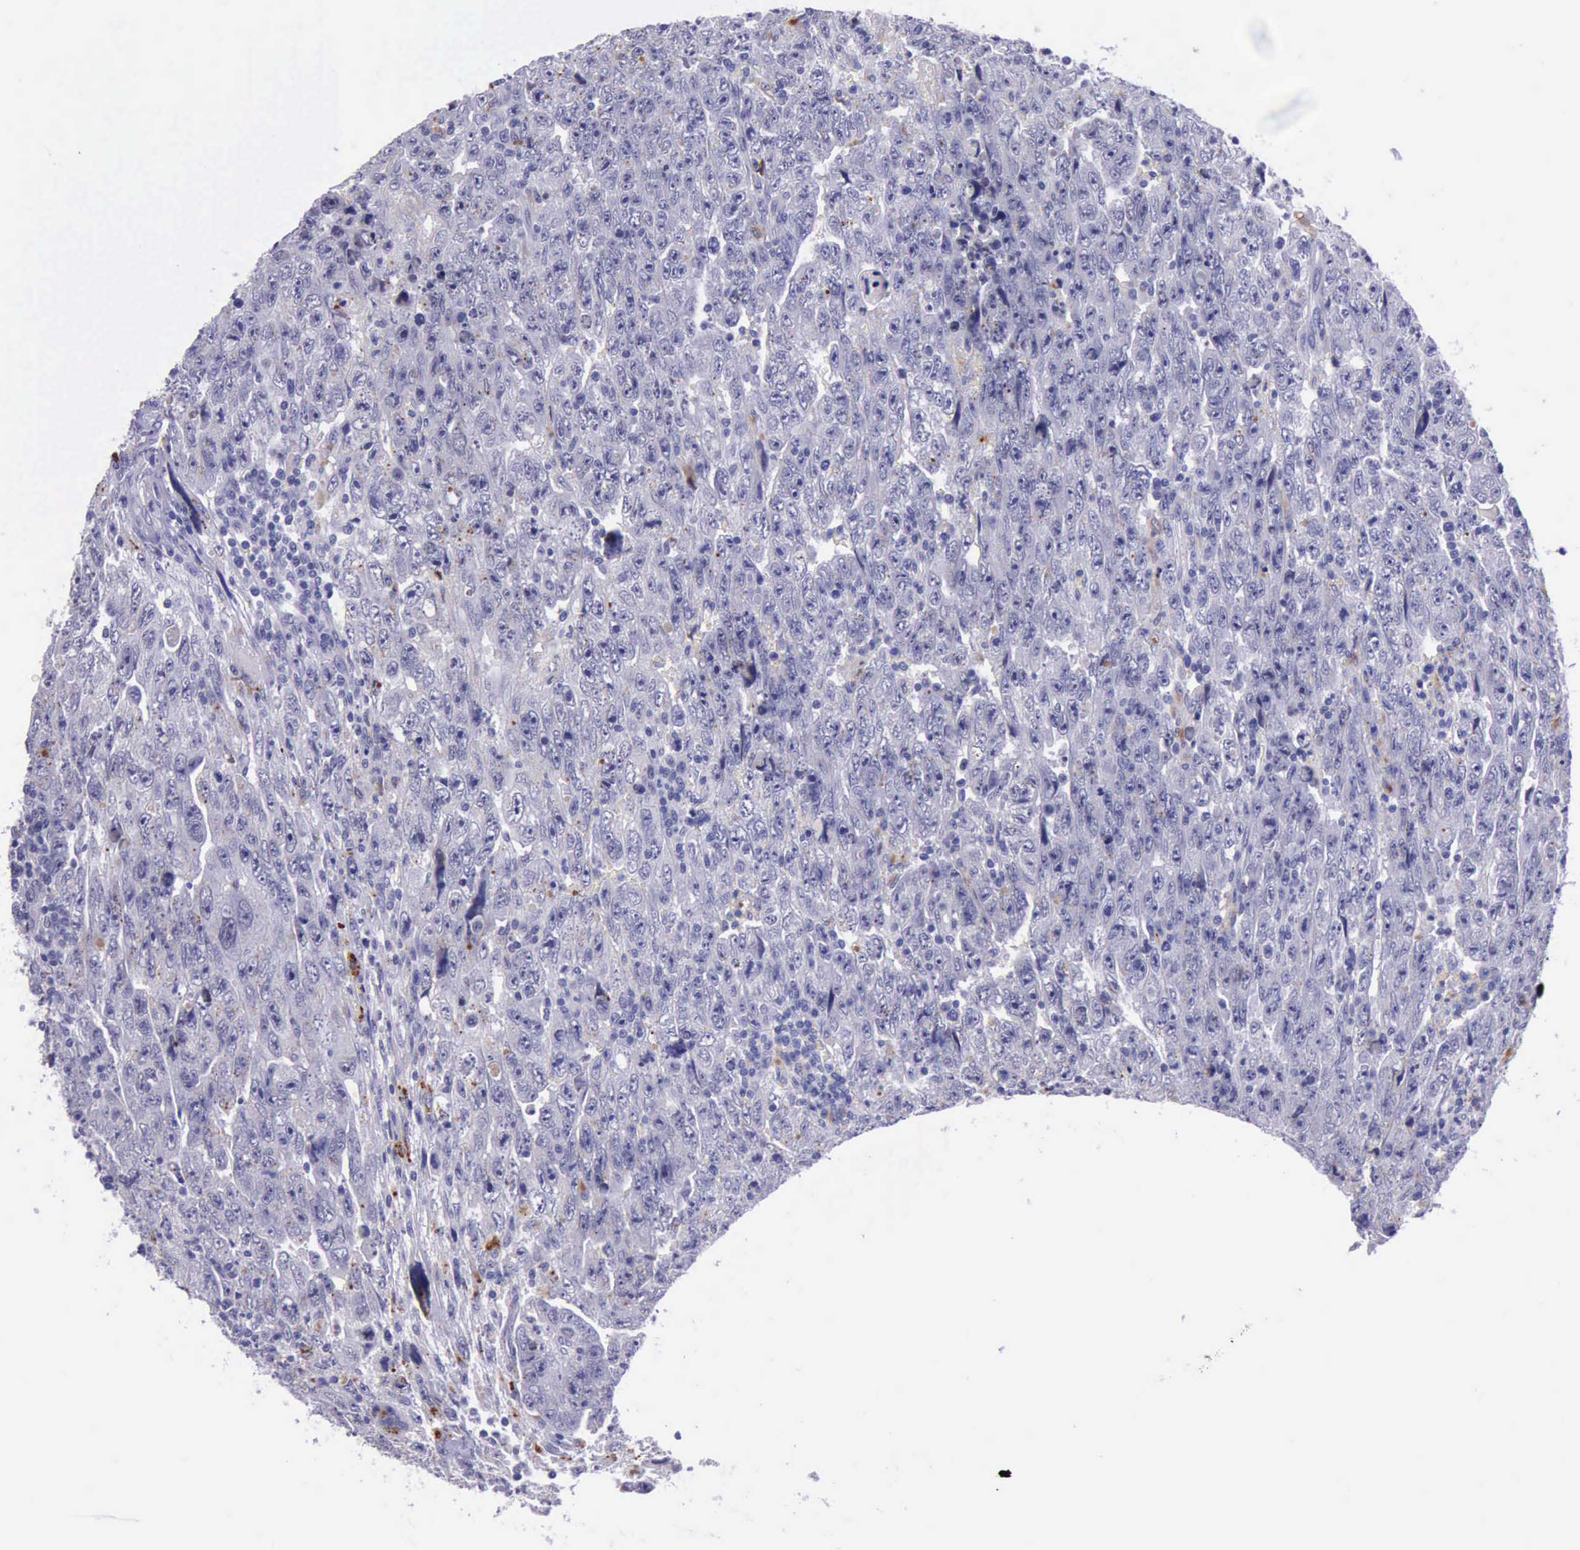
{"staining": {"intensity": "weak", "quantity": "<25%", "location": "cytoplasmic/membranous"}, "tissue": "testis cancer", "cell_type": "Tumor cells", "image_type": "cancer", "snomed": [{"axis": "morphology", "description": "Carcinoma, Embryonal, NOS"}, {"axis": "topography", "description": "Testis"}], "caption": "An IHC photomicrograph of testis cancer (embryonal carcinoma) is shown. There is no staining in tumor cells of testis cancer (embryonal carcinoma).", "gene": "GLA", "patient": {"sex": "male", "age": 28}}